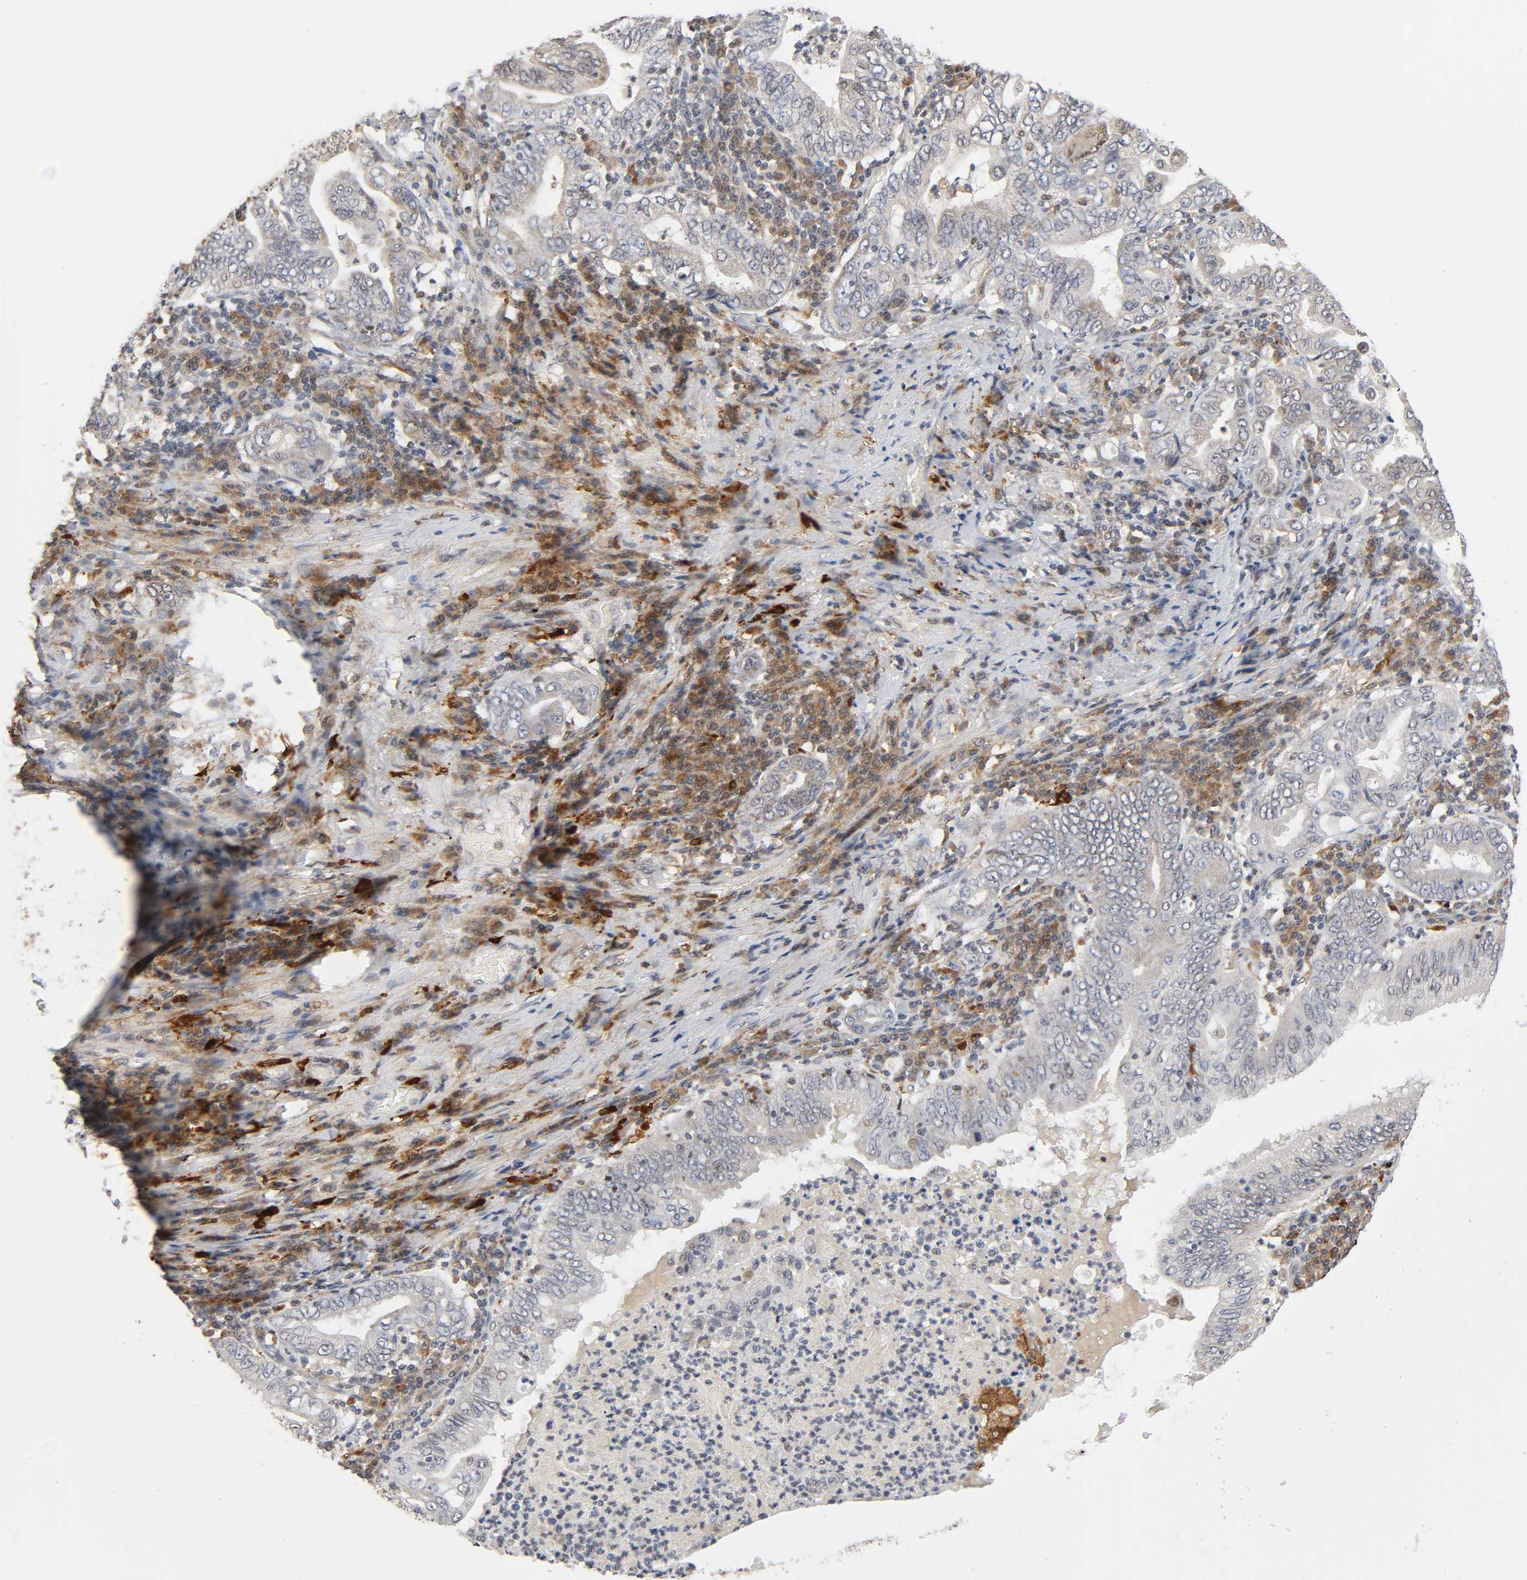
{"staining": {"intensity": "weak", "quantity": "<25%", "location": "cytoplasmic/membranous"}, "tissue": "stomach cancer", "cell_type": "Tumor cells", "image_type": "cancer", "snomed": [{"axis": "morphology", "description": "Normal tissue, NOS"}, {"axis": "morphology", "description": "Adenocarcinoma, NOS"}, {"axis": "topography", "description": "Esophagus"}, {"axis": "topography", "description": "Stomach, upper"}, {"axis": "topography", "description": "Peripheral nerve tissue"}], "caption": "High power microscopy histopathology image of an immunohistochemistry image of stomach cancer, revealing no significant expression in tumor cells.", "gene": "KAT2B", "patient": {"sex": "male", "age": 62}}